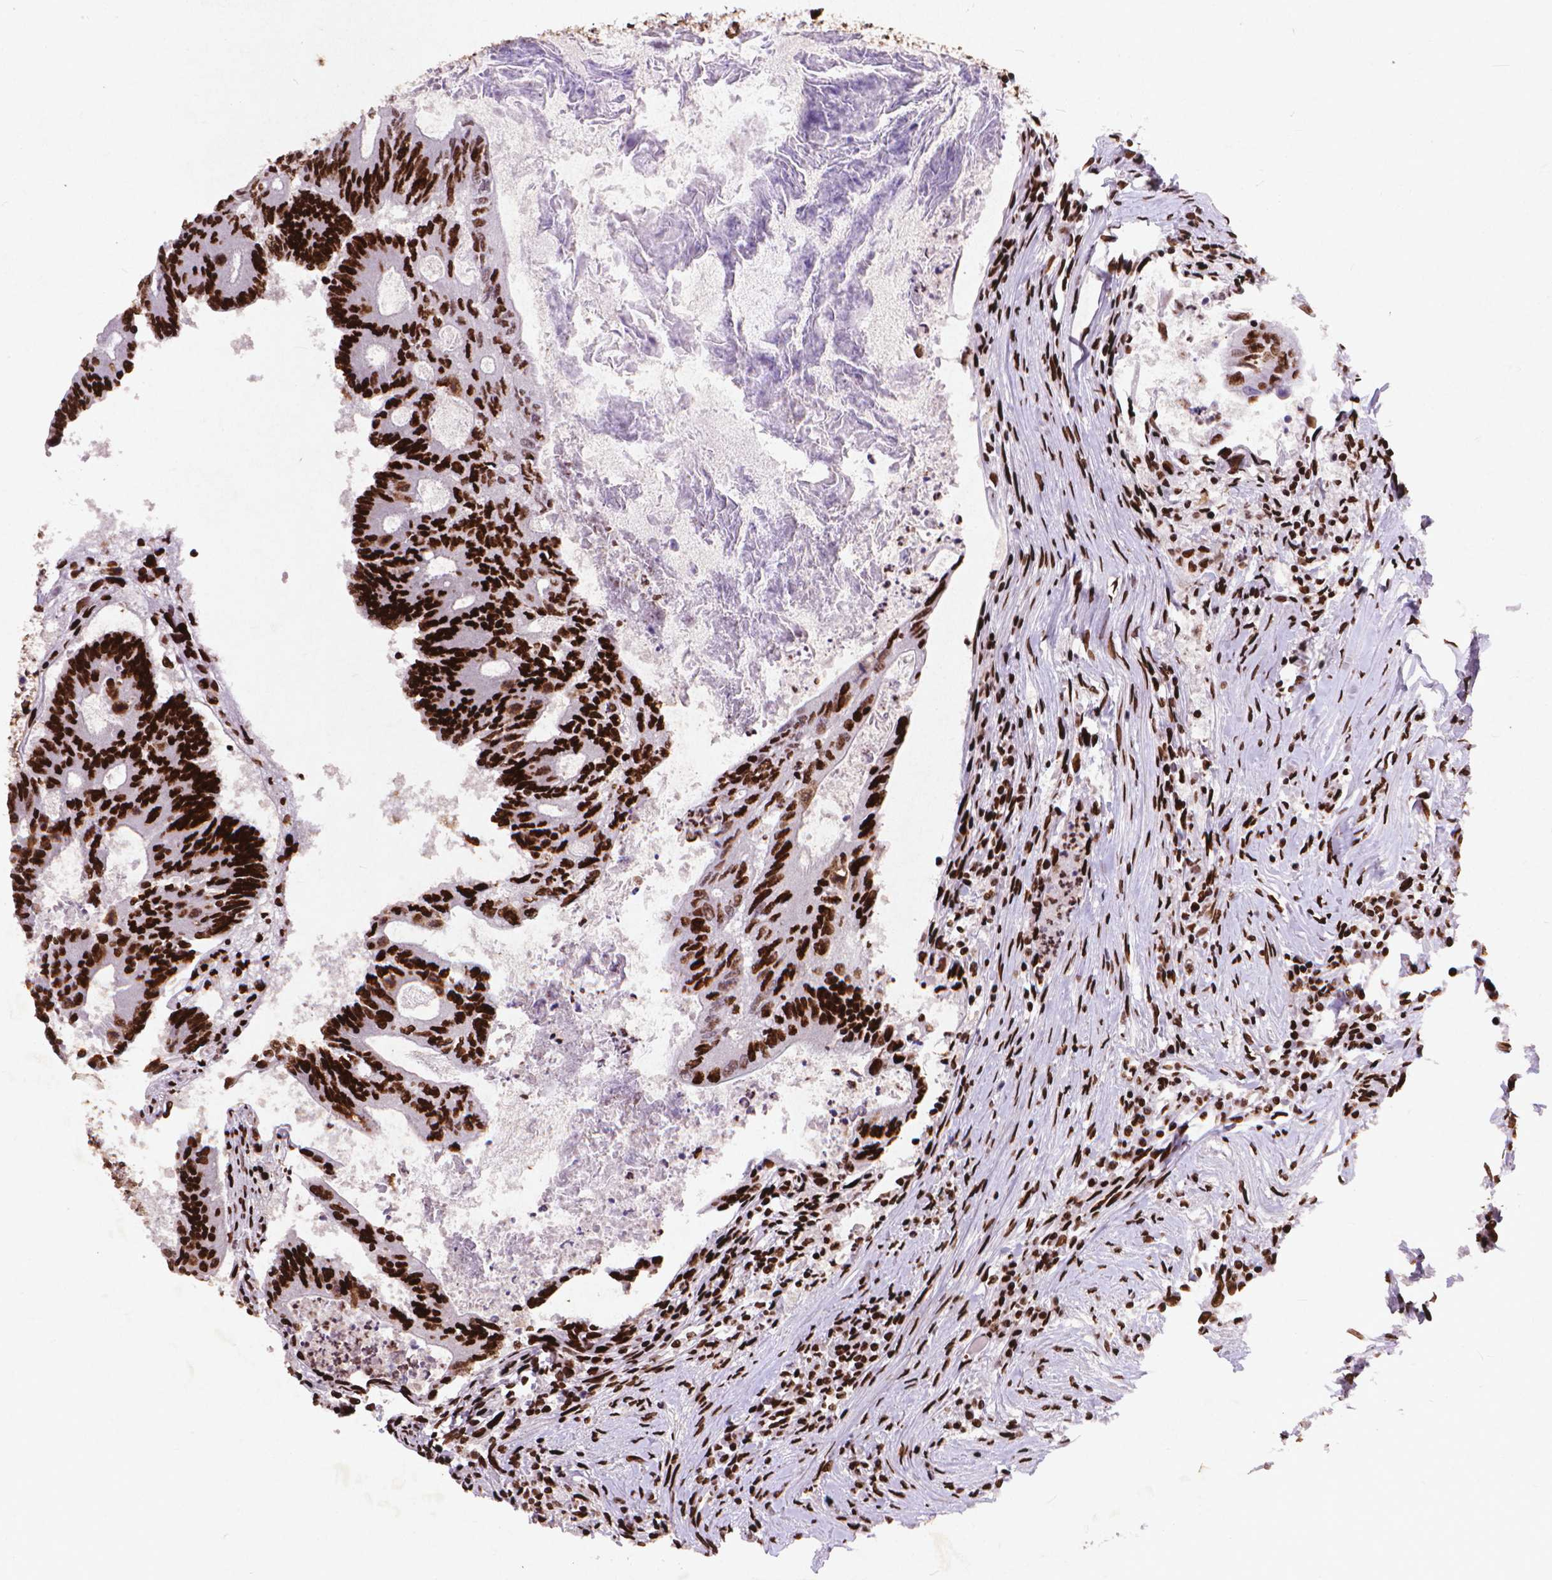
{"staining": {"intensity": "strong", "quantity": ">75%", "location": "nuclear"}, "tissue": "colorectal cancer", "cell_type": "Tumor cells", "image_type": "cancer", "snomed": [{"axis": "morphology", "description": "Adenocarcinoma, NOS"}, {"axis": "topography", "description": "Colon"}], "caption": "Protein expression analysis of colorectal adenocarcinoma shows strong nuclear staining in approximately >75% of tumor cells.", "gene": "CITED2", "patient": {"sex": "female", "age": 70}}